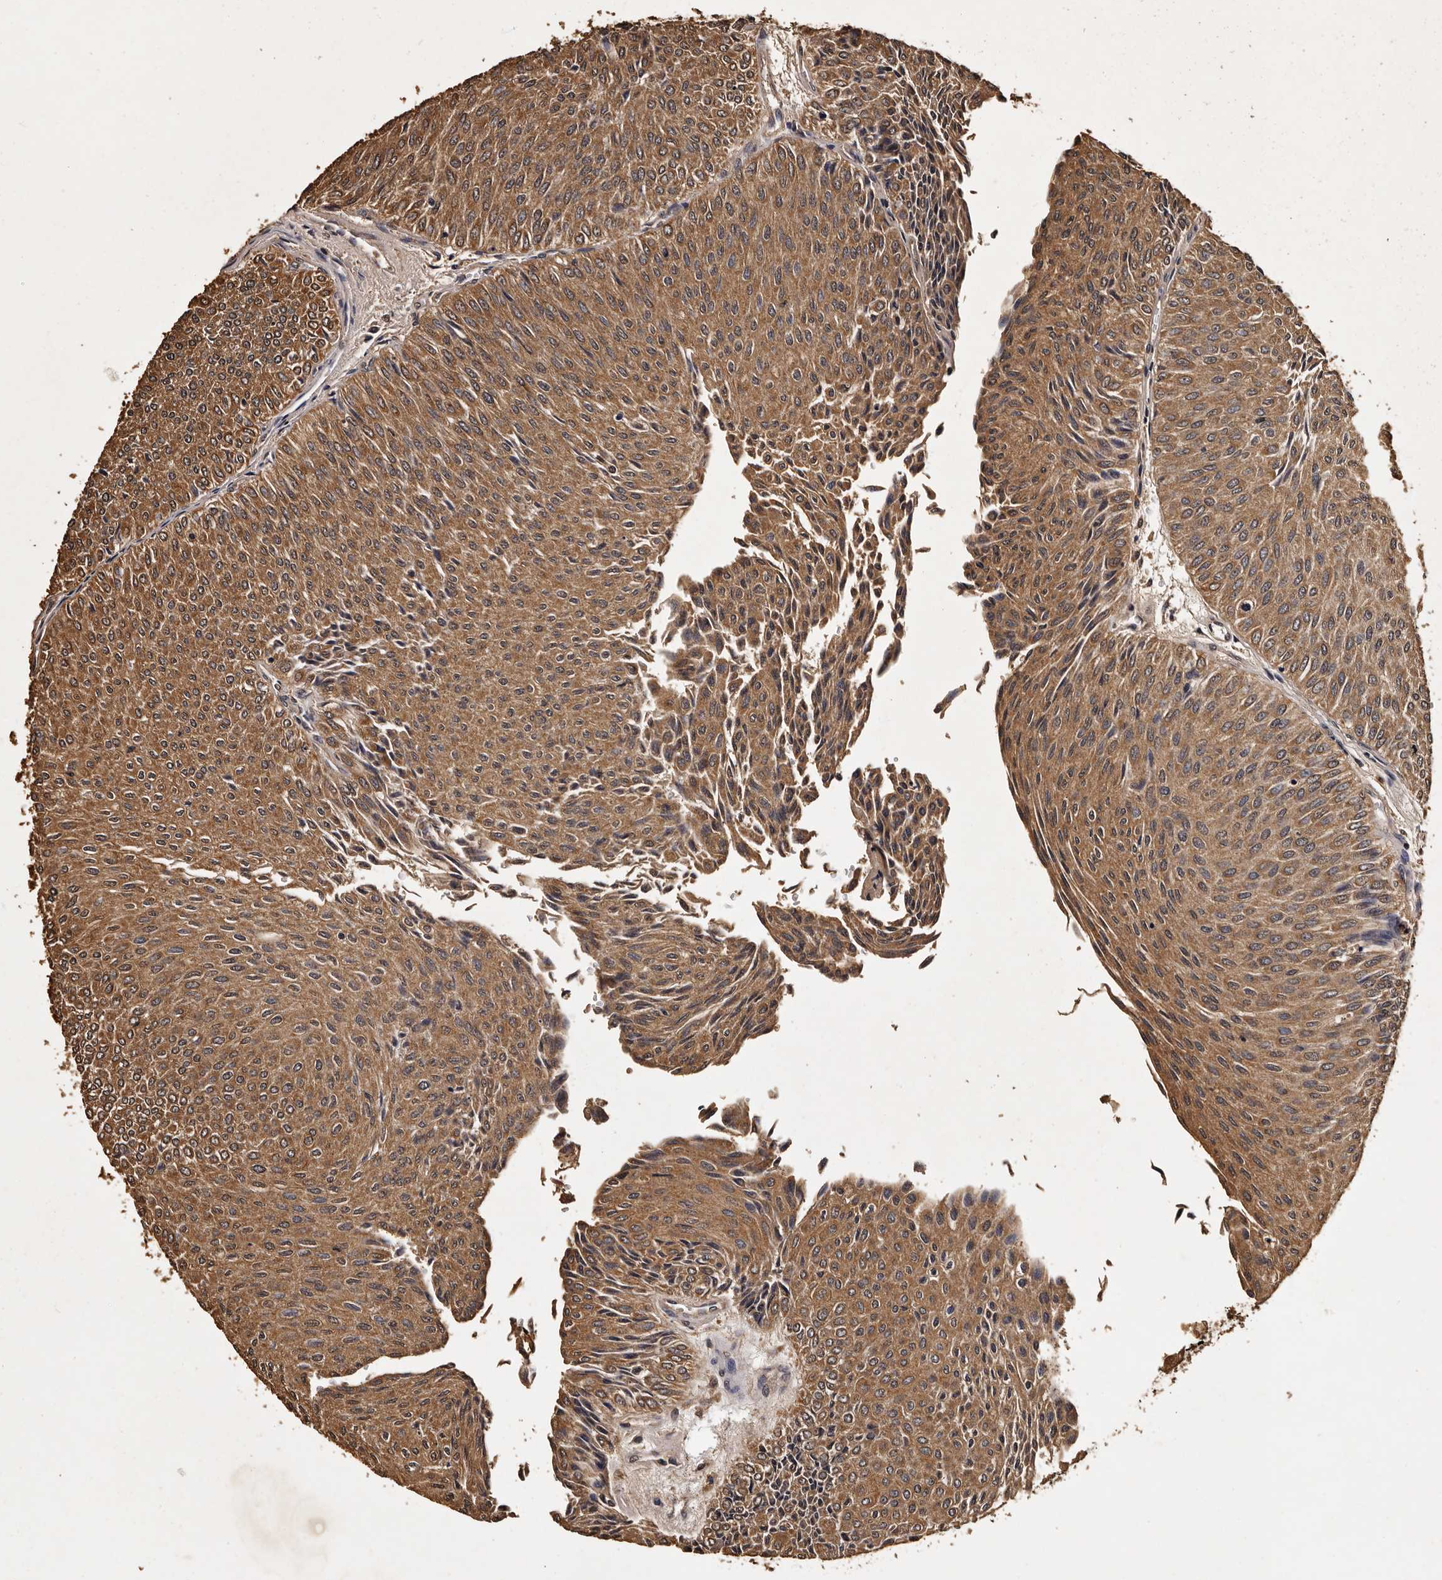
{"staining": {"intensity": "moderate", "quantity": ">75%", "location": "cytoplasmic/membranous"}, "tissue": "urothelial cancer", "cell_type": "Tumor cells", "image_type": "cancer", "snomed": [{"axis": "morphology", "description": "Urothelial carcinoma, Low grade"}, {"axis": "topography", "description": "Urinary bladder"}], "caption": "Moderate cytoplasmic/membranous protein expression is seen in approximately >75% of tumor cells in urothelial cancer.", "gene": "PARS2", "patient": {"sex": "male", "age": 78}}